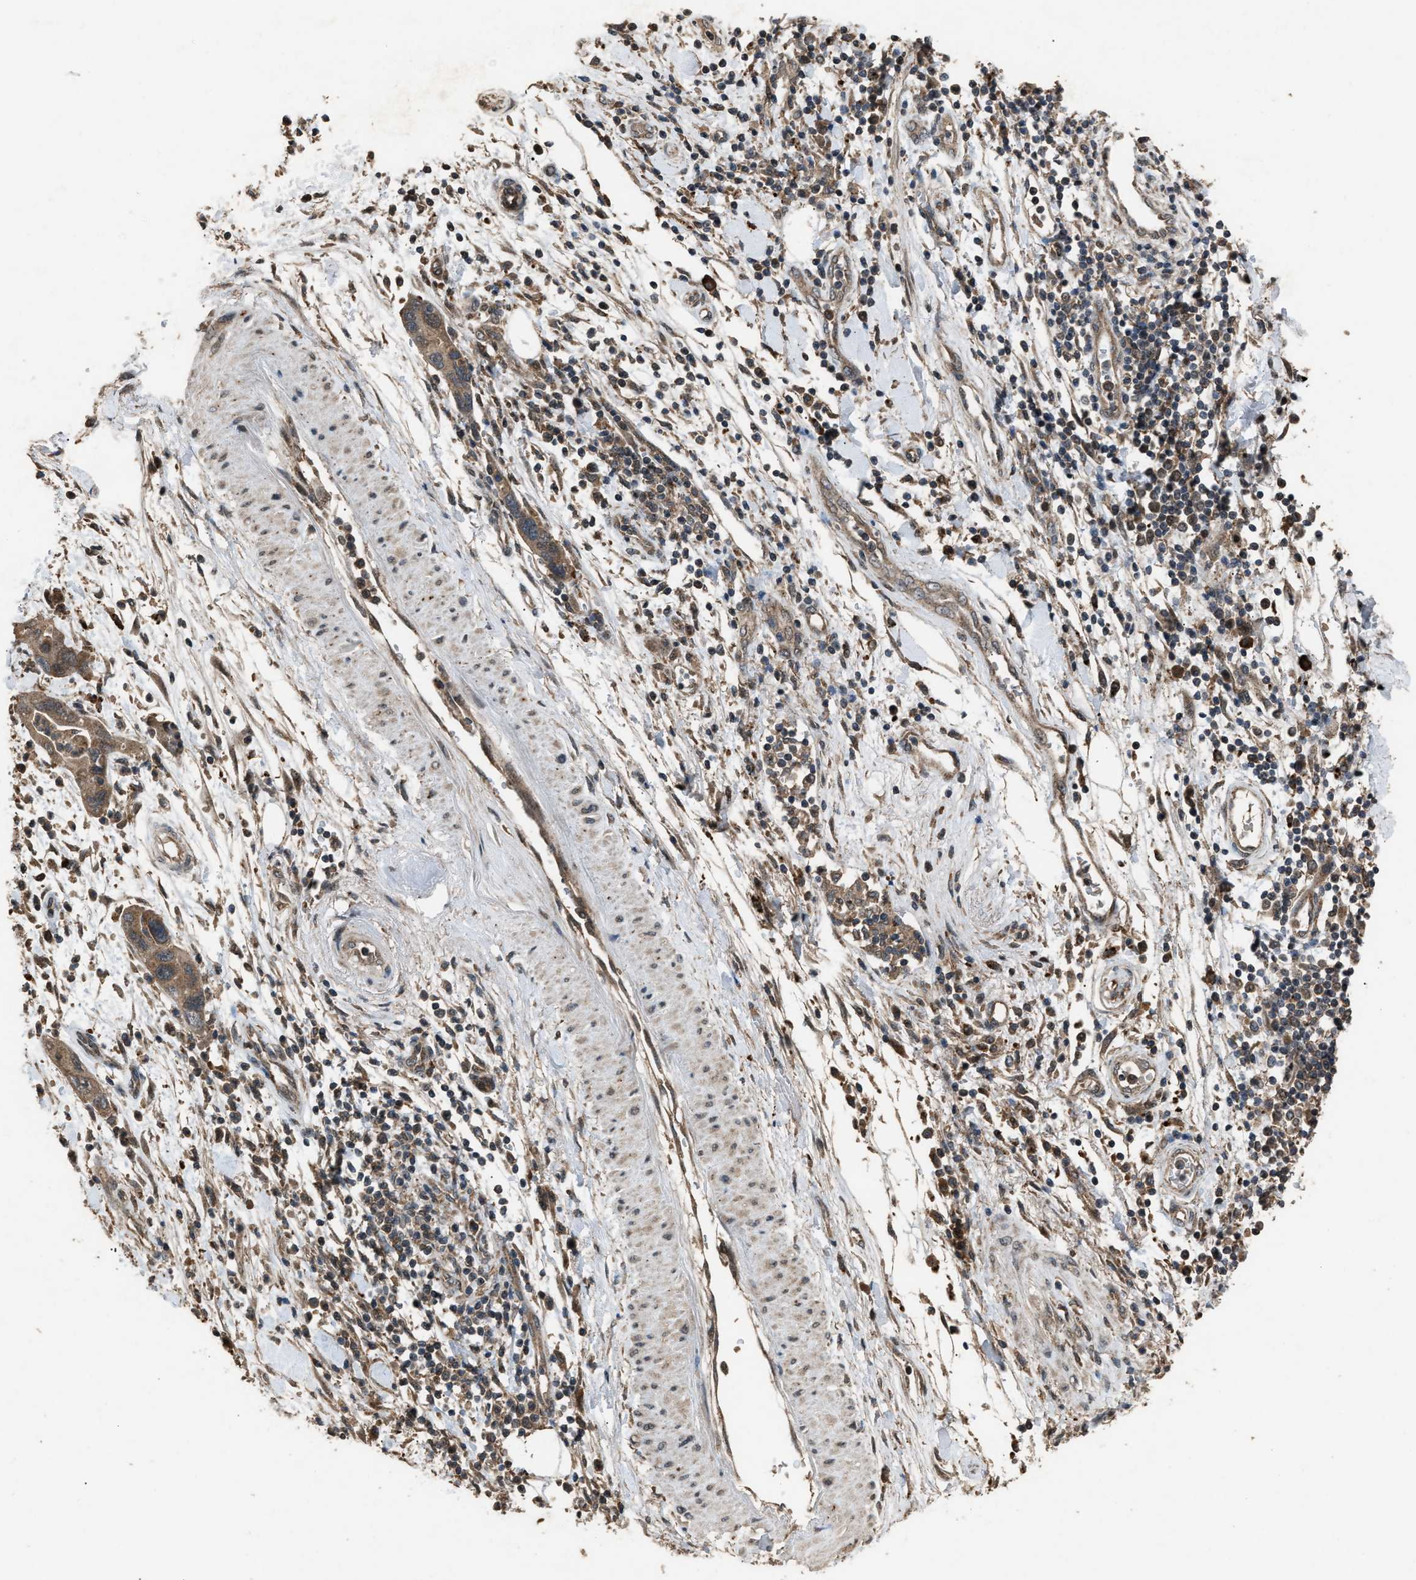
{"staining": {"intensity": "moderate", "quantity": ">75%", "location": "cytoplasmic/membranous"}, "tissue": "pancreatic cancer", "cell_type": "Tumor cells", "image_type": "cancer", "snomed": [{"axis": "morphology", "description": "Normal tissue, NOS"}, {"axis": "morphology", "description": "Adenocarcinoma, NOS"}, {"axis": "topography", "description": "Pancreas"}], "caption": "A brown stain labels moderate cytoplasmic/membranous positivity of a protein in adenocarcinoma (pancreatic) tumor cells. (DAB (3,3'-diaminobenzidine) = brown stain, brightfield microscopy at high magnification).", "gene": "PSMD1", "patient": {"sex": "female", "age": 71}}